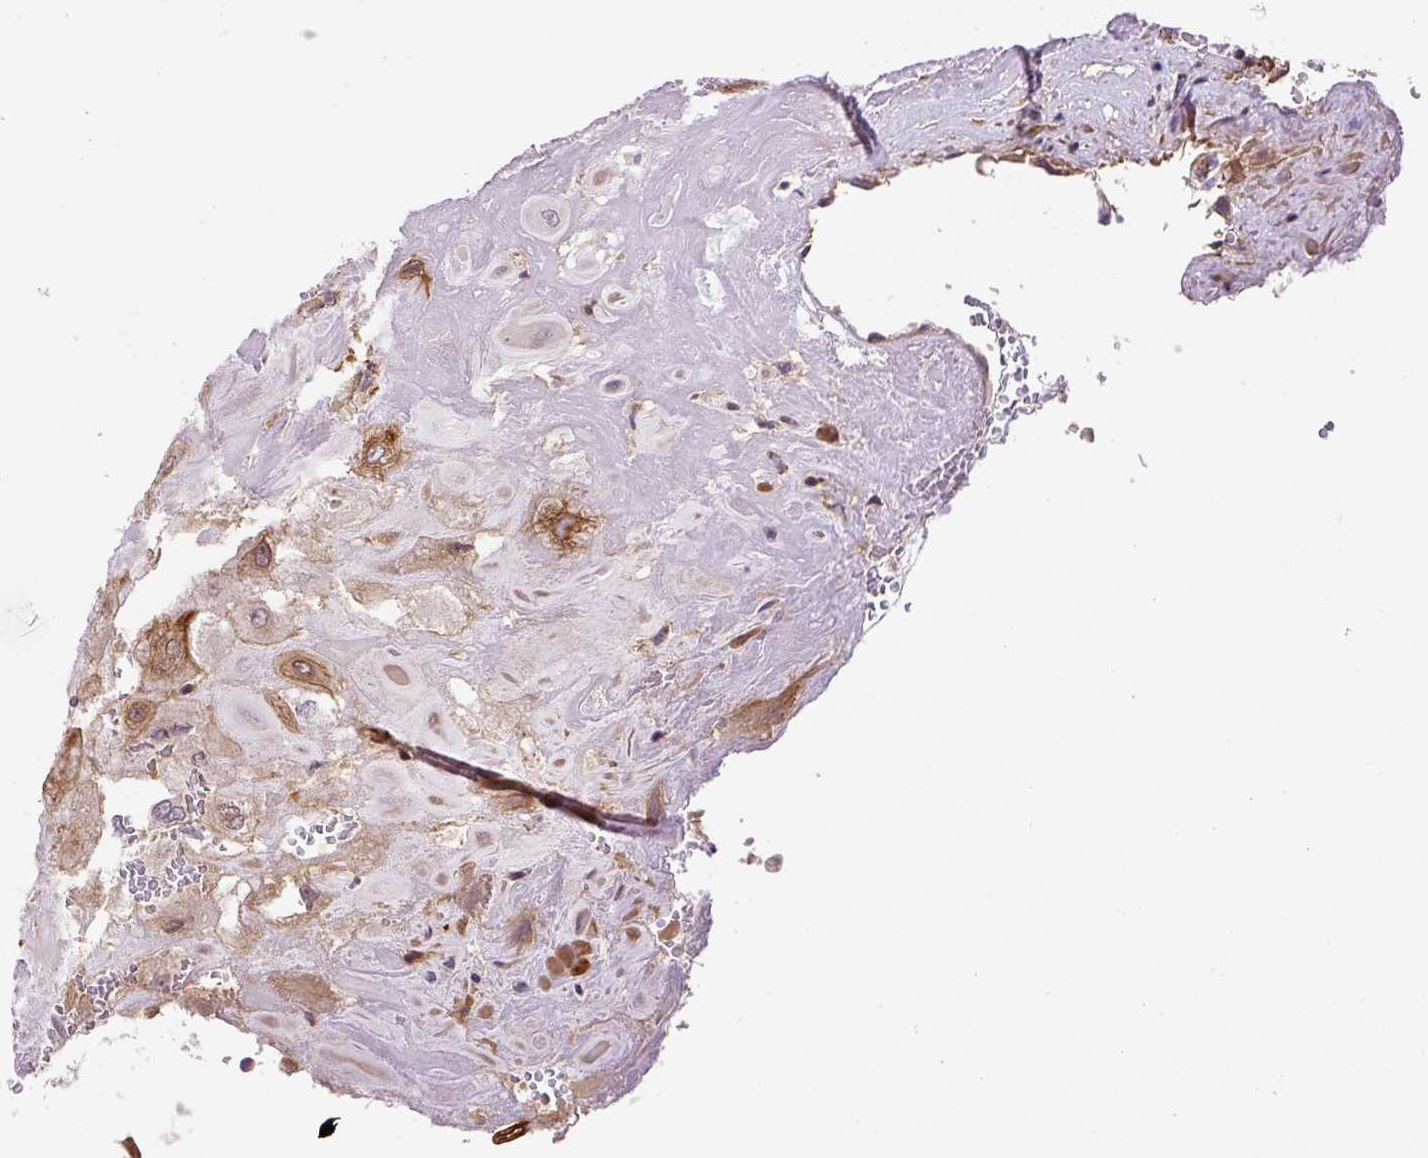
{"staining": {"intensity": "moderate", "quantity": ">75%", "location": "cytoplasmic/membranous"}, "tissue": "placenta", "cell_type": "Decidual cells", "image_type": "normal", "snomed": [{"axis": "morphology", "description": "Normal tissue, NOS"}, {"axis": "topography", "description": "Placenta"}], "caption": "The immunohistochemical stain highlights moderate cytoplasmic/membranous expression in decidual cells of unremarkable placenta. (Brightfield microscopy of DAB IHC at high magnification).", "gene": "CCDC28A", "patient": {"sex": "female", "age": 32}}